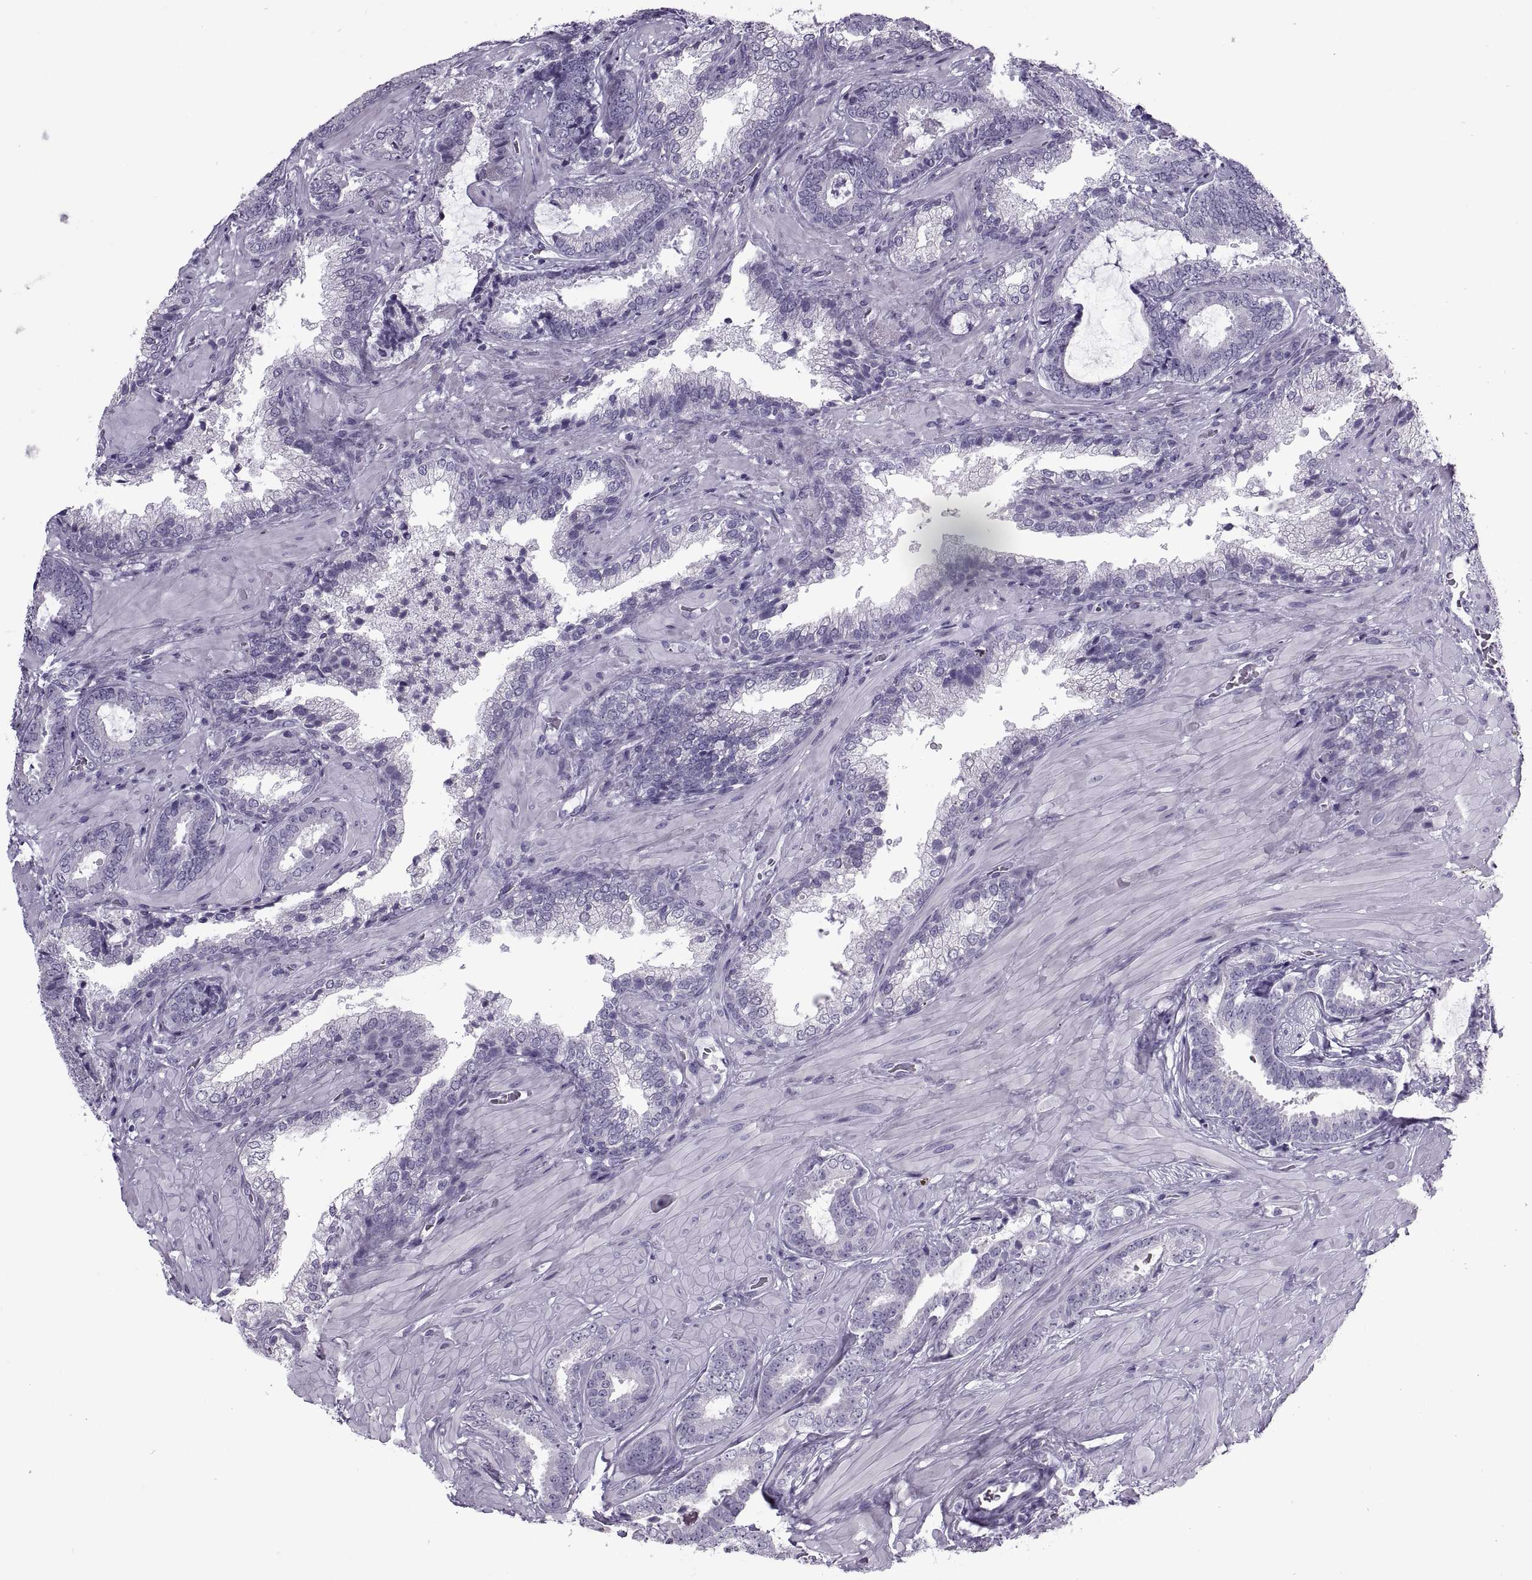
{"staining": {"intensity": "negative", "quantity": "none", "location": "none"}, "tissue": "prostate cancer", "cell_type": "Tumor cells", "image_type": "cancer", "snomed": [{"axis": "morphology", "description": "Adenocarcinoma, Low grade"}, {"axis": "topography", "description": "Prostate"}], "caption": "Tumor cells show no significant staining in adenocarcinoma (low-grade) (prostate).", "gene": "RLBP1", "patient": {"sex": "male", "age": 61}}